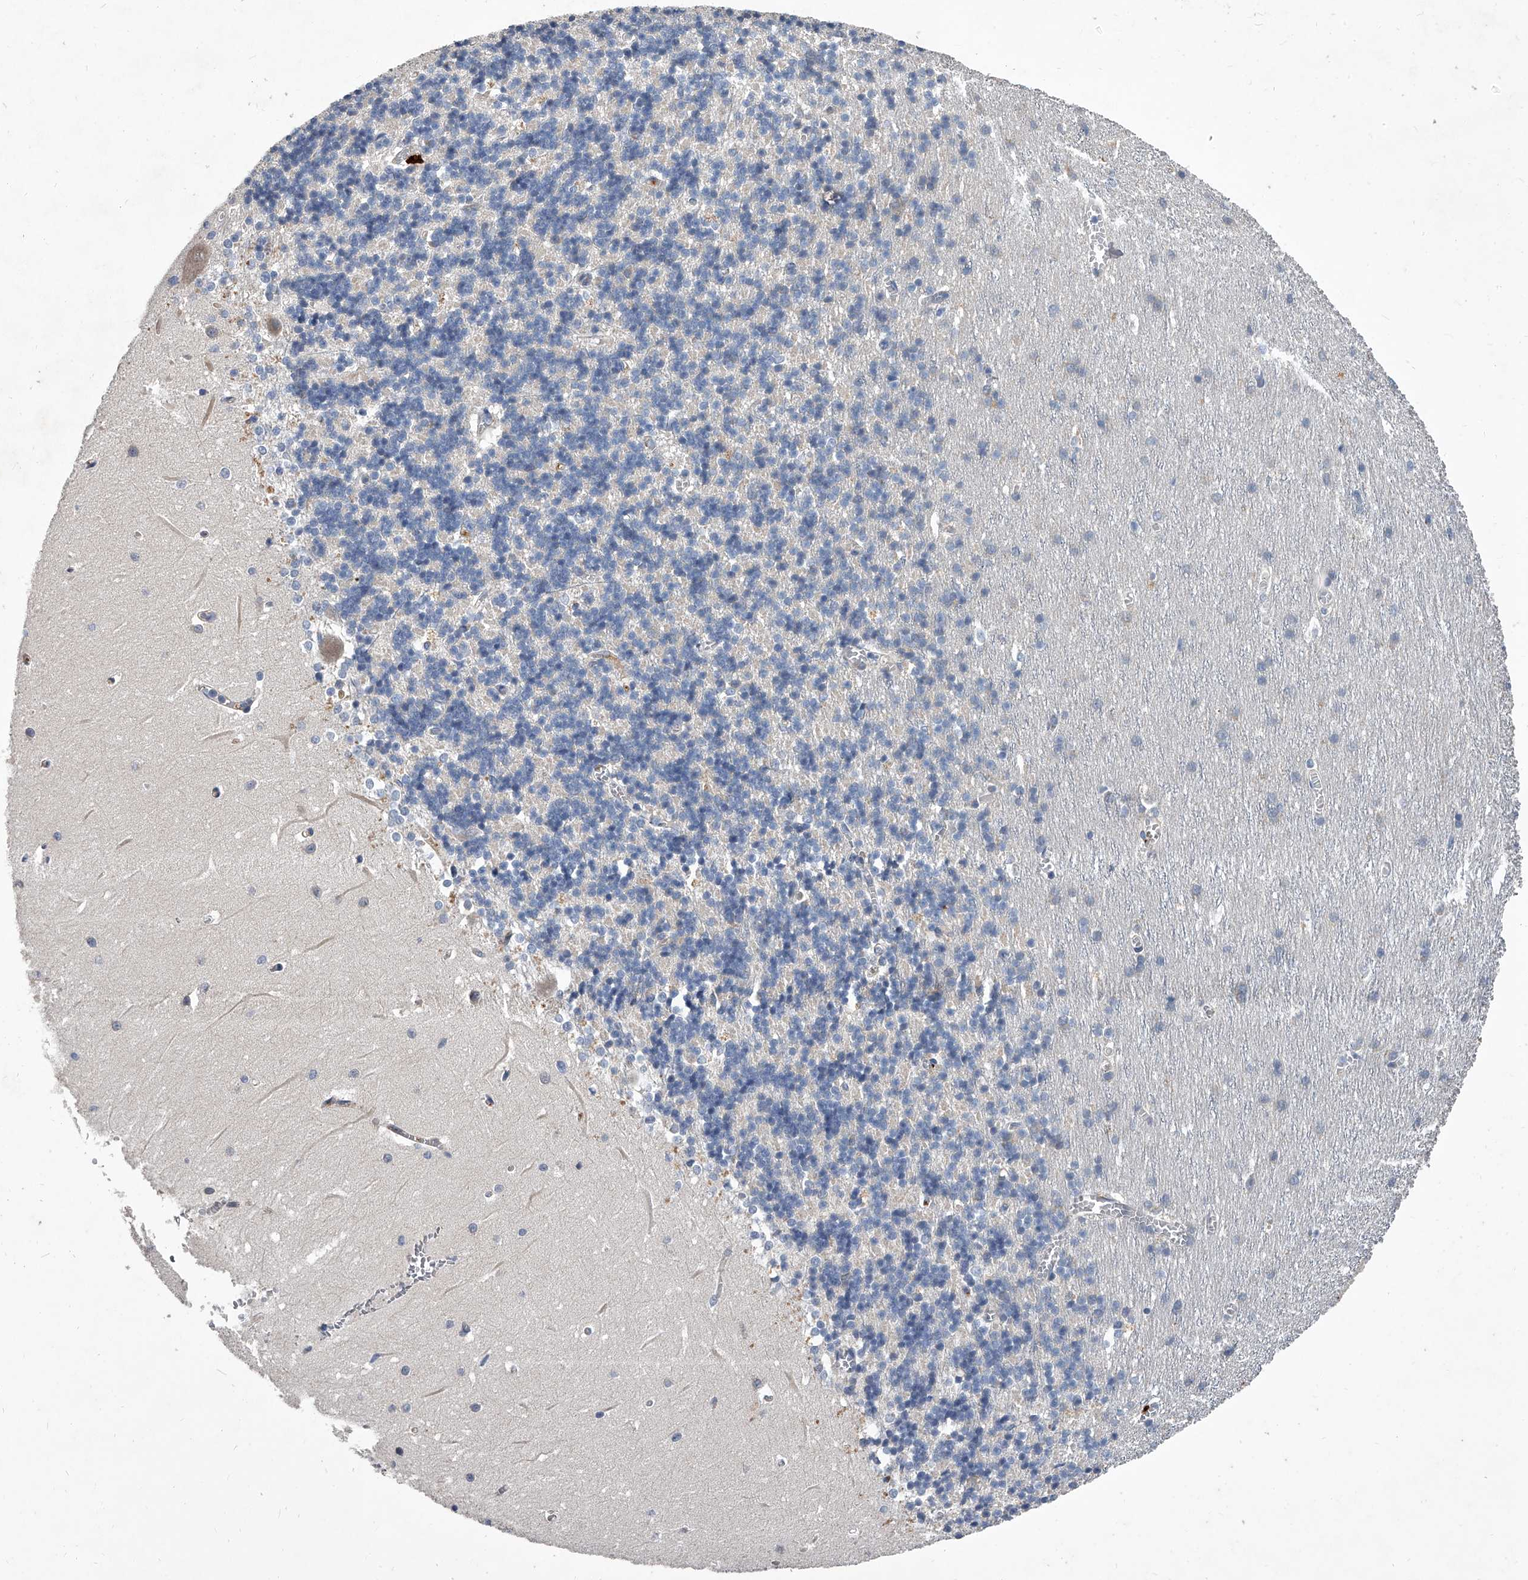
{"staining": {"intensity": "negative", "quantity": "none", "location": "none"}, "tissue": "cerebellum", "cell_type": "Cells in granular layer", "image_type": "normal", "snomed": [{"axis": "morphology", "description": "Normal tissue, NOS"}, {"axis": "topography", "description": "Cerebellum"}], "caption": "IHC image of benign cerebellum: cerebellum stained with DAB shows no significant protein positivity in cells in granular layer.", "gene": "C5", "patient": {"sex": "male", "age": 37}}